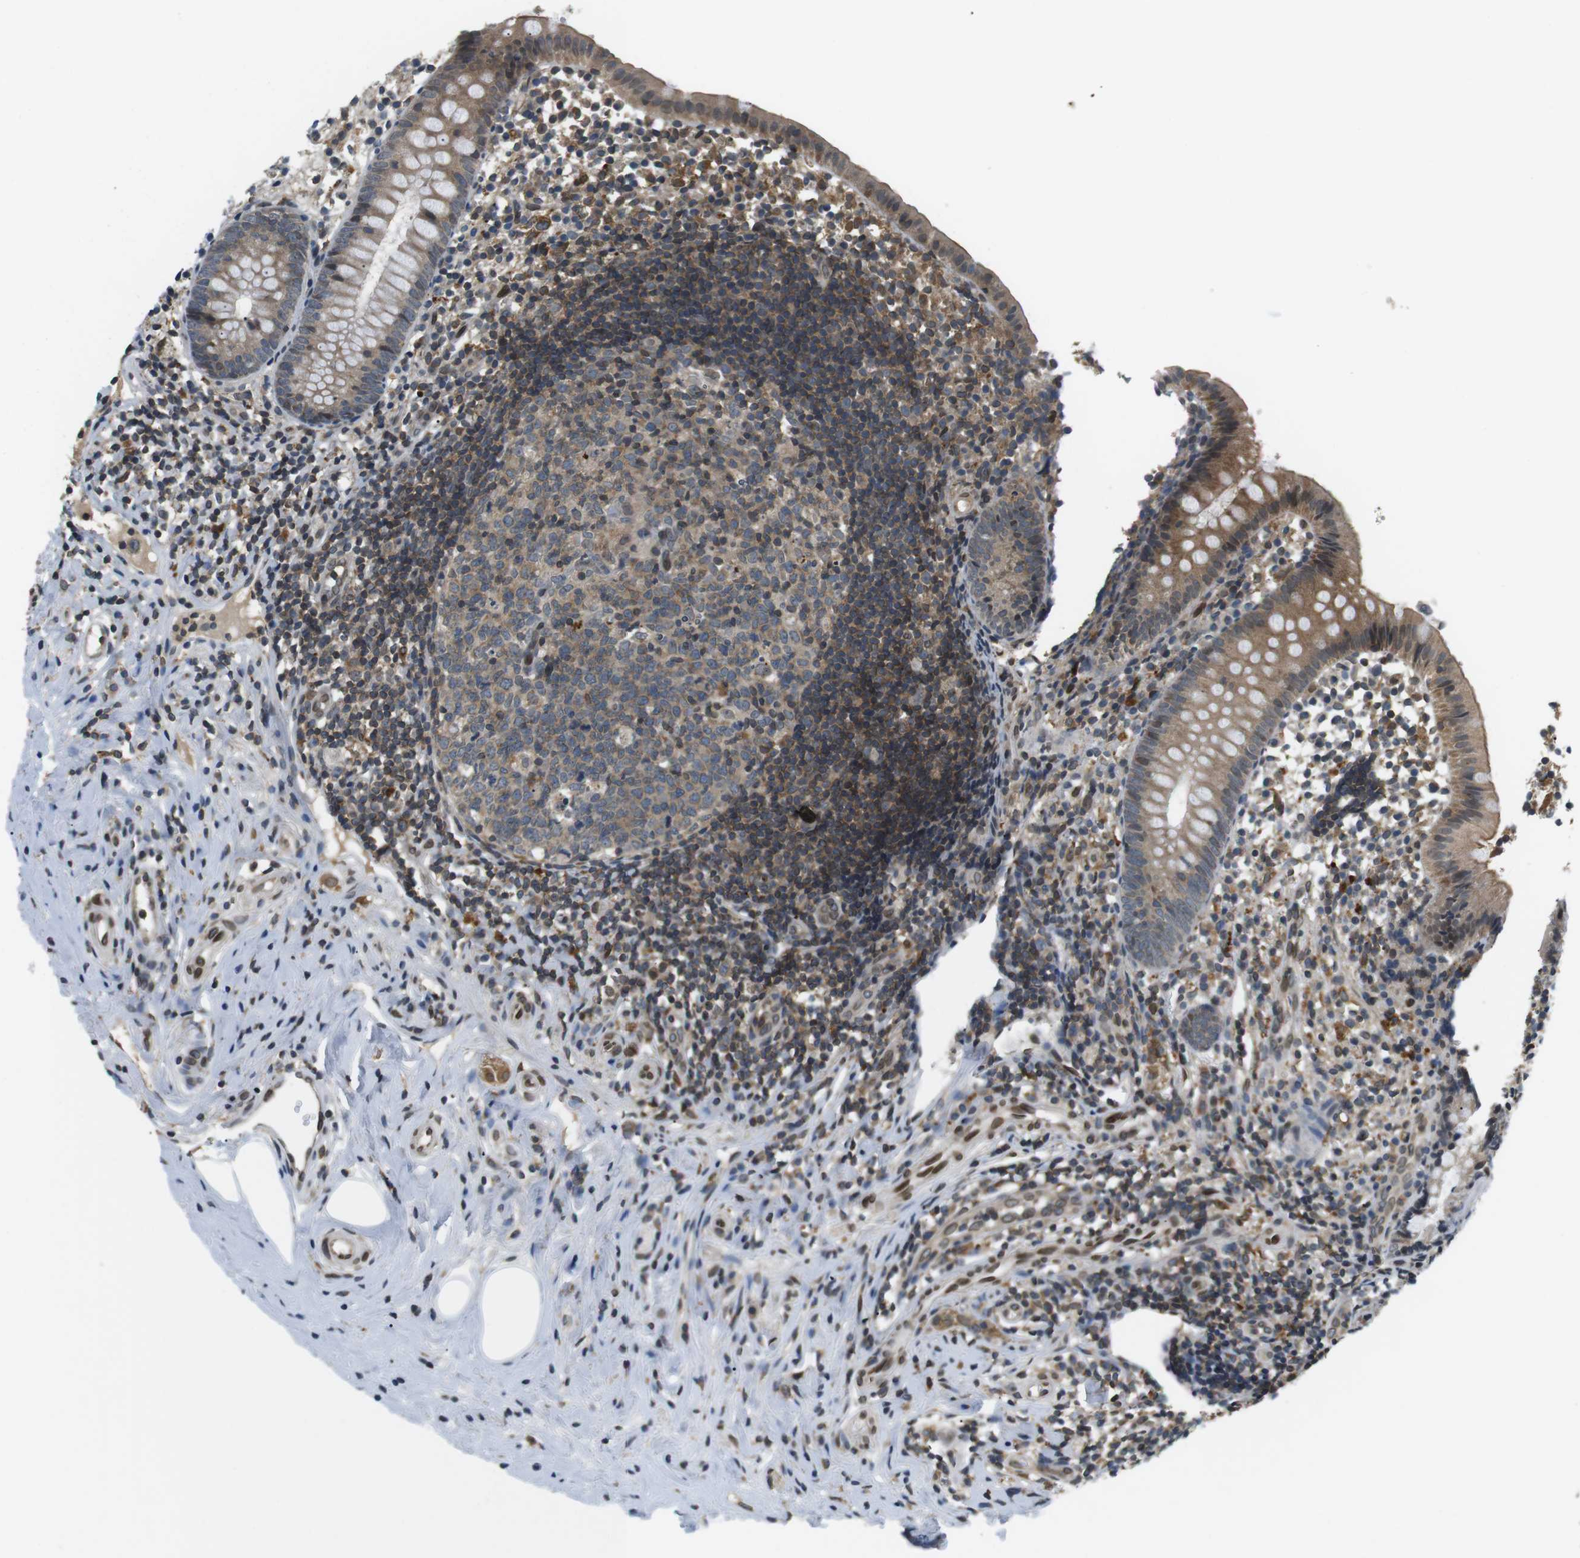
{"staining": {"intensity": "moderate", "quantity": ">75%", "location": "cytoplasmic/membranous"}, "tissue": "appendix", "cell_type": "Glandular cells", "image_type": "normal", "snomed": [{"axis": "morphology", "description": "Normal tissue, NOS"}, {"axis": "topography", "description": "Appendix"}], "caption": "Appendix stained with DAB immunohistochemistry demonstrates medium levels of moderate cytoplasmic/membranous expression in approximately >75% of glandular cells. (Brightfield microscopy of DAB IHC at high magnification).", "gene": "TMX4", "patient": {"sex": "female", "age": 20}}